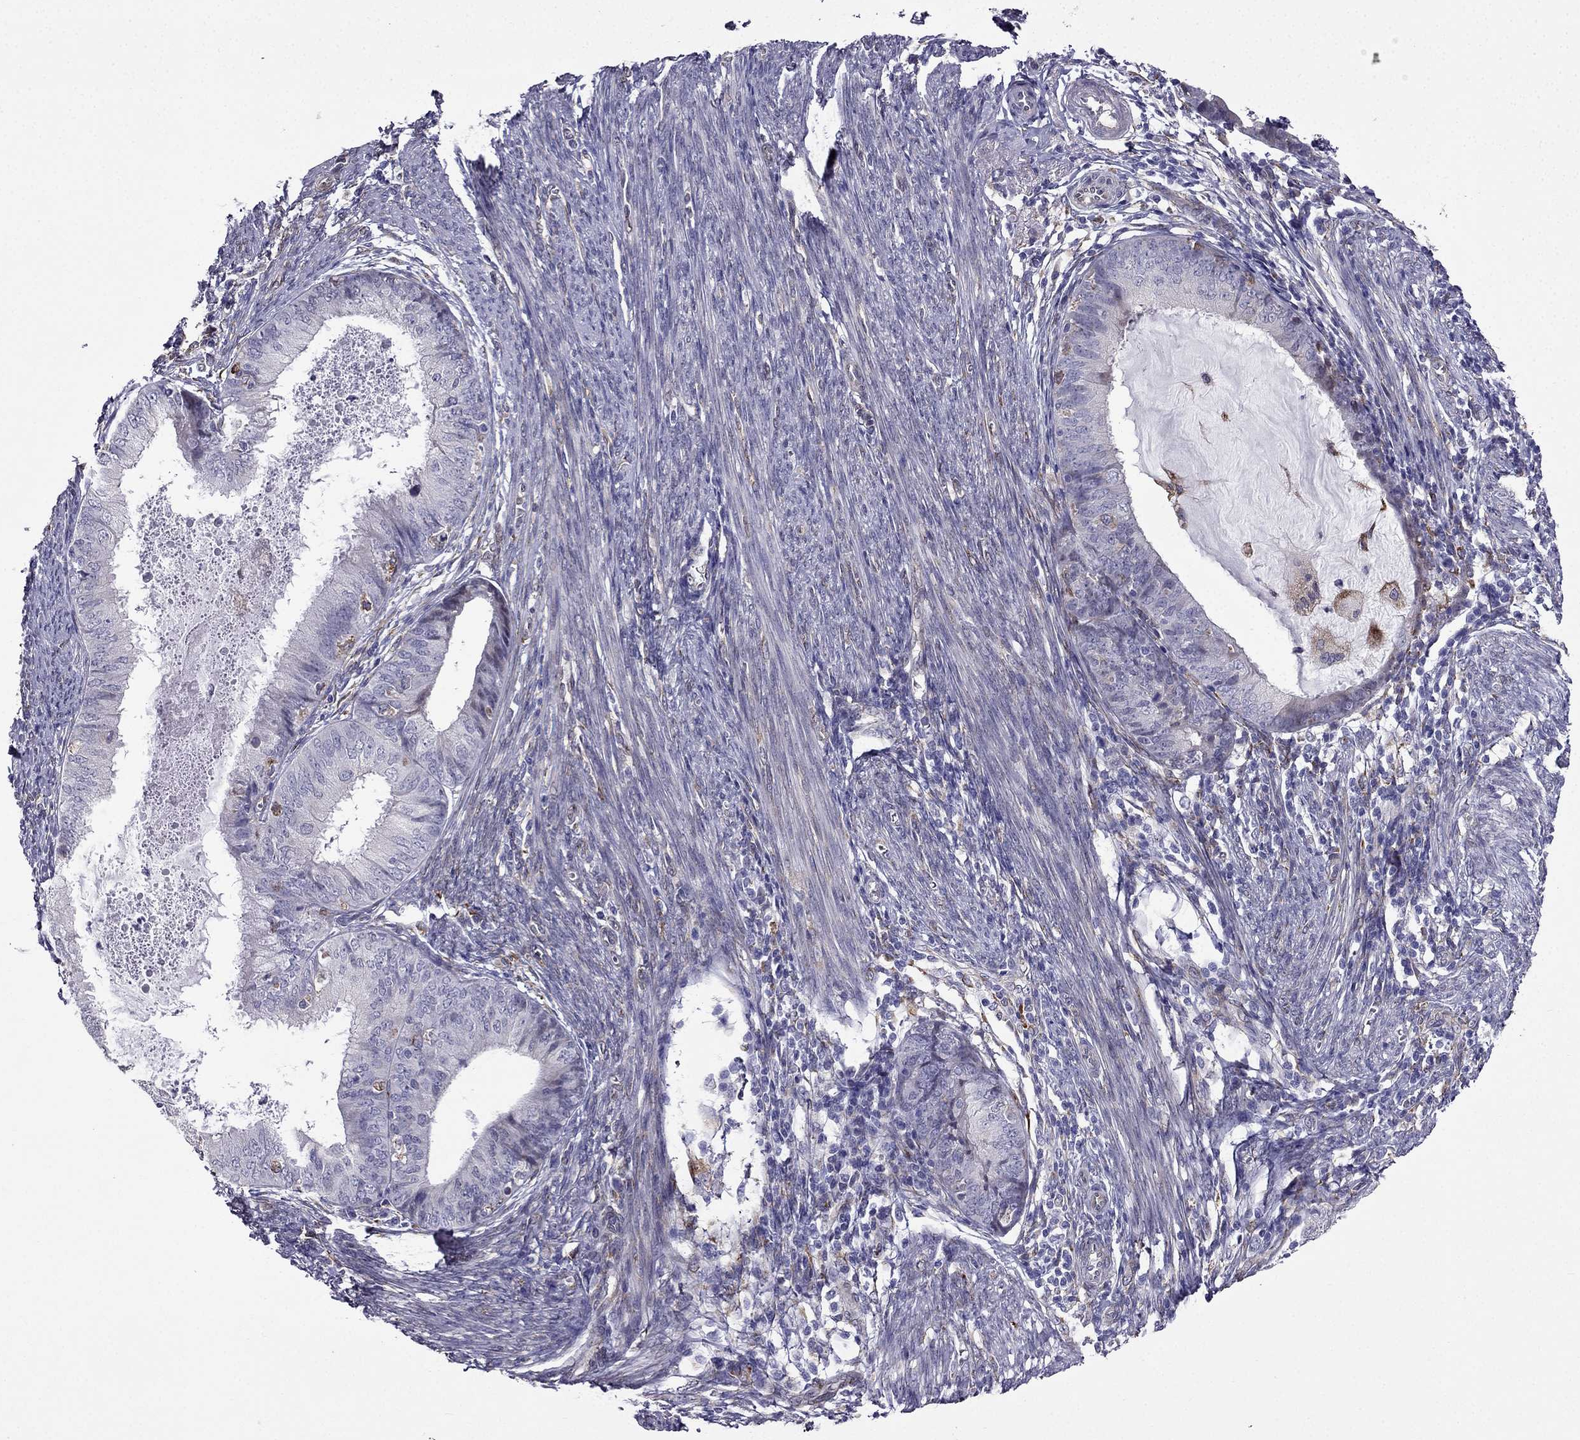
{"staining": {"intensity": "negative", "quantity": "none", "location": "none"}, "tissue": "endometrial cancer", "cell_type": "Tumor cells", "image_type": "cancer", "snomed": [{"axis": "morphology", "description": "Adenocarcinoma, NOS"}, {"axis": "topography", "description": "Endometrium"}], "caption": "Protein analysis of endometrial adenocarcinoma displays no significant staining in tumor cells. Nuclei are stained in blue.", "gene": "IKBIP", "patient": {"sex": "female", "age": 57}}